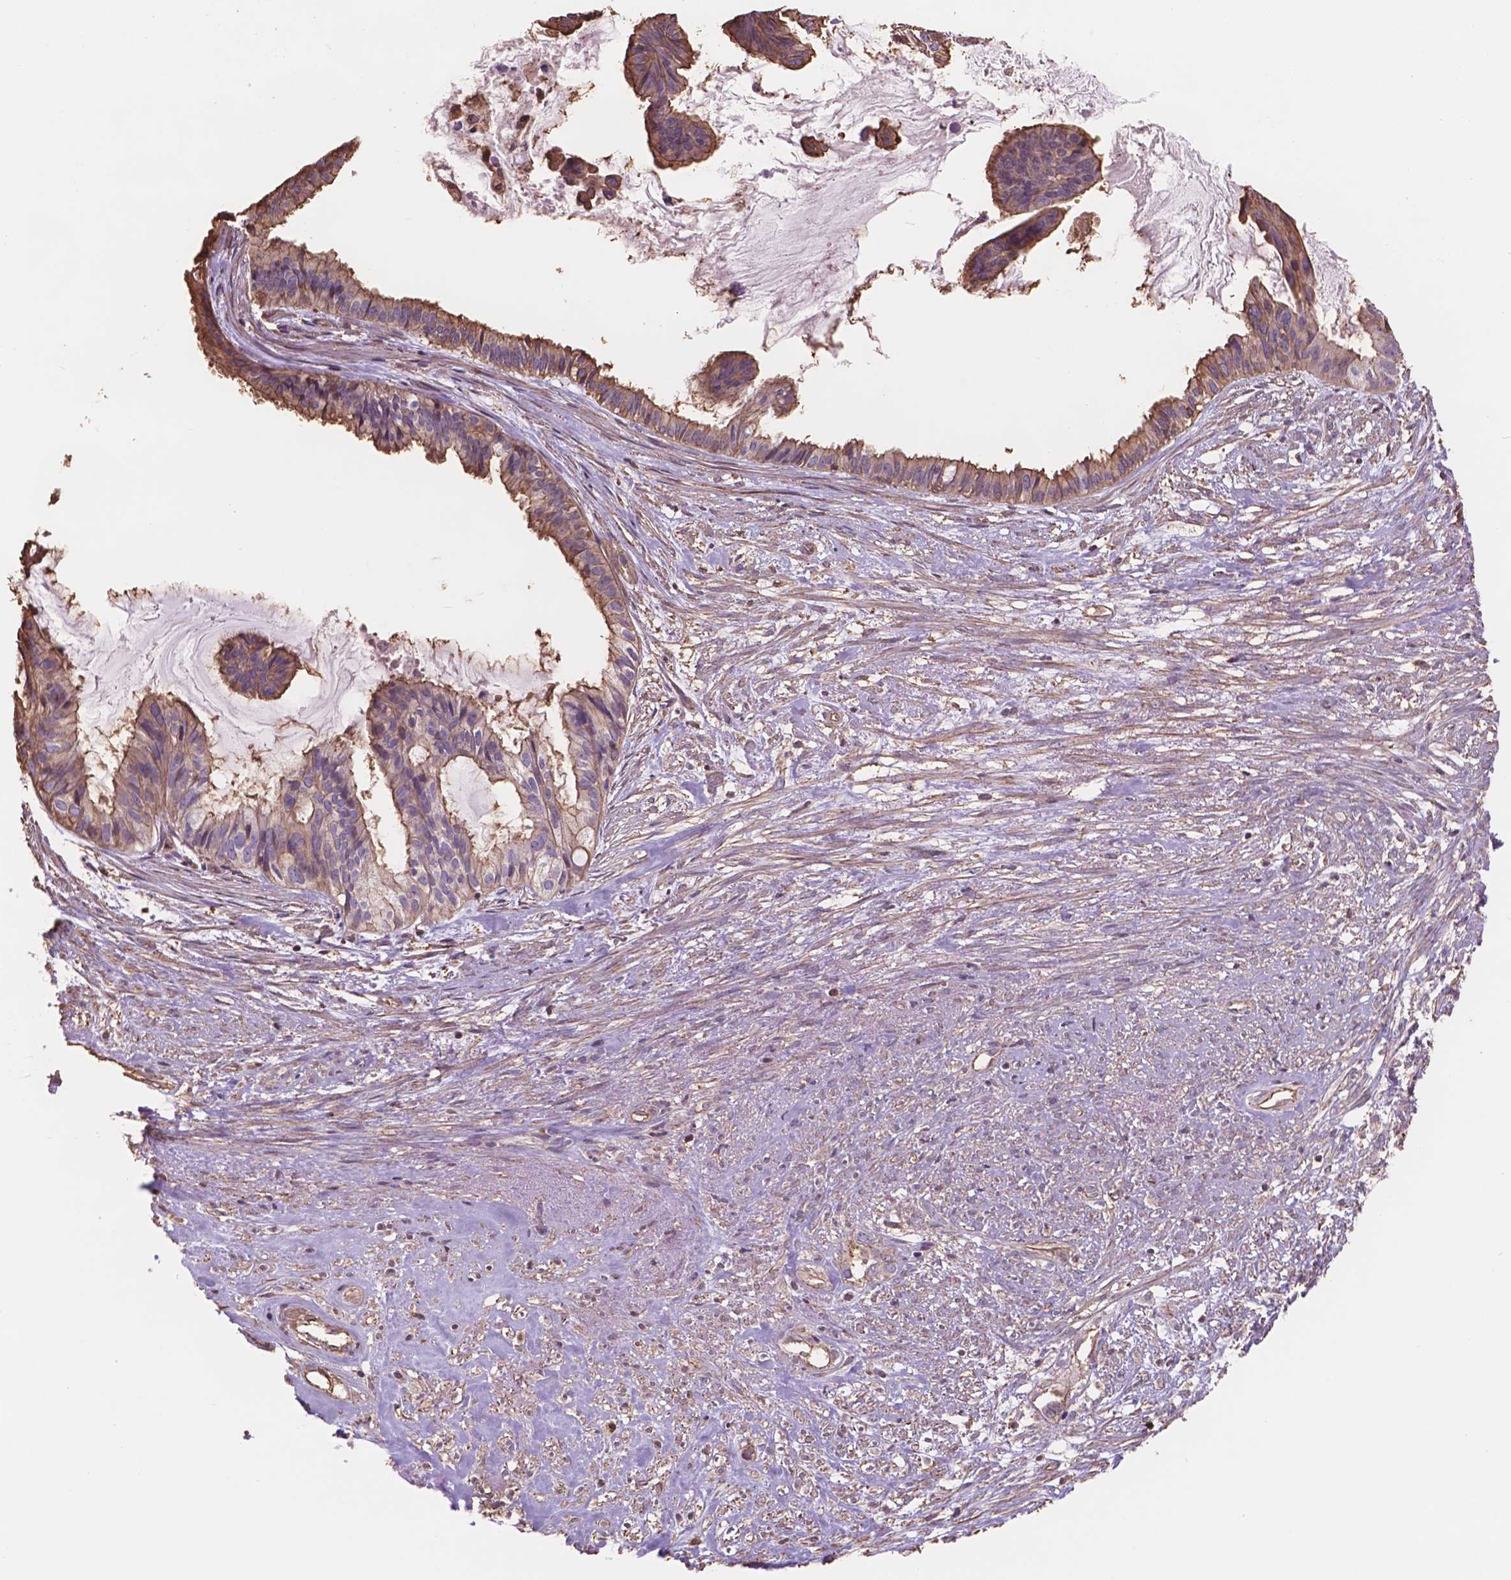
{"staining": {"intensity": "moderate", "quantity": ">75%", "location": "cytoplasmic/membranous"}, "tissue": "endometrial cancer", "cell_type": "Tumor cells", "image_type": "cancer", "snomed": [{"axis": "morphology", "description": "Adenocarcinoma, NOS"}, {"axis": "topography", "description": "Endometrium"}], "caption": "Human adenocarcinoma (endometrial) stained for a protein (brown) exhibits moderate cytoplasmic/membranous positive expression in approximately >75% of tumor cells.", "gene": "NIPA2", "patient": {"sex": "female", "age": 86}}